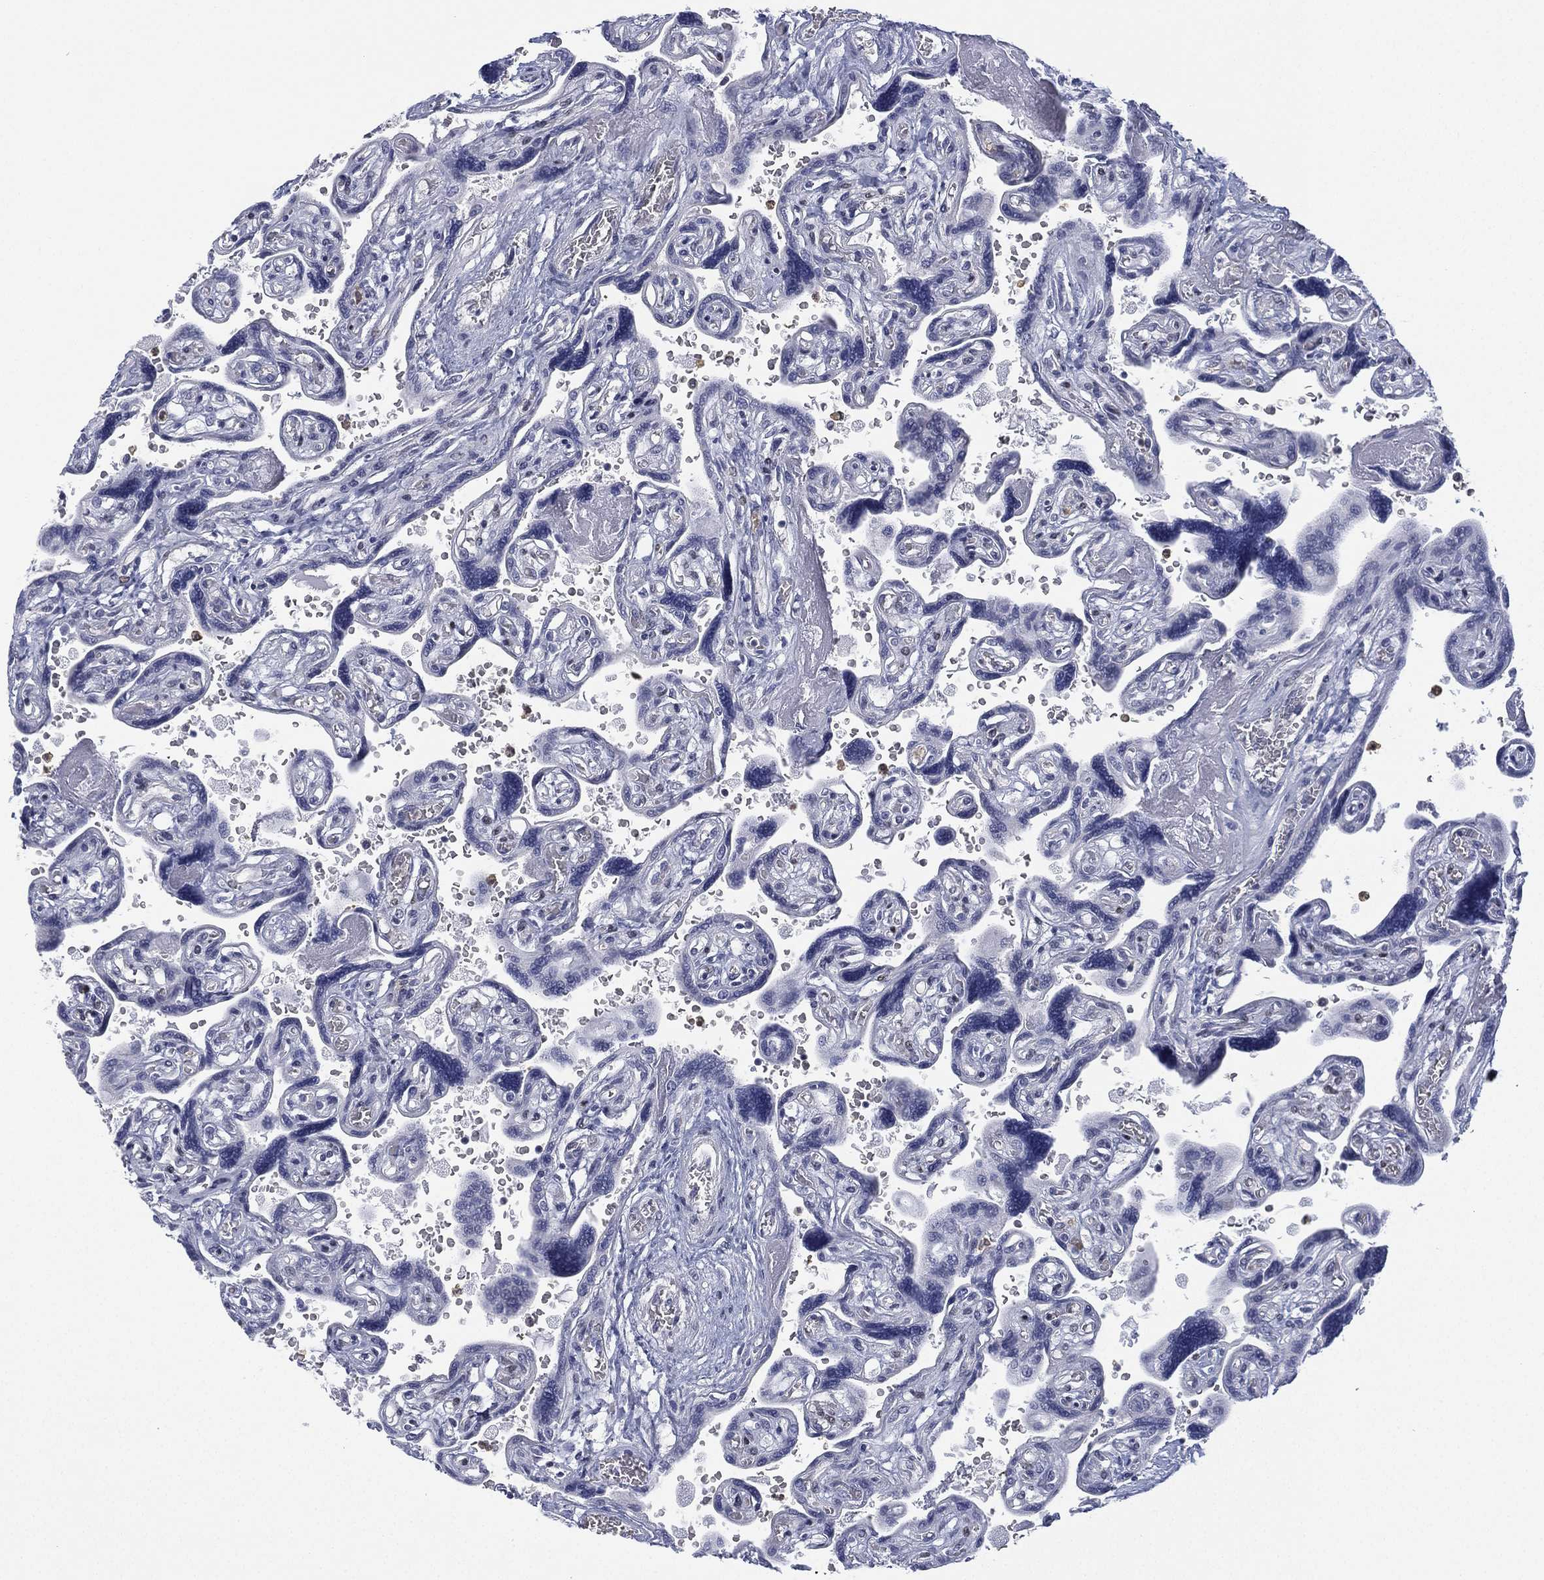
{"staining": {"intensity": "negative", "quantity": "none", "location": "none"}, "tissue": "placenta", "cell_type": "Decidual cells", "image_type": "normal", "snomed": [{"axis": "morphology", "description": "Normal tissue, NOS"}, {"axis": "topography", "description": "Placenta"}], "caption": "Immunohistochemistry (IHC) photomicrograph of unremarkable placenta: placenta stained with DAB (3,3'-diaminobenzidine) reveals no significant protein positivity in decidual cells.", "gene": "ZNF711", "patient": {"sex": "female", "age": 32}}